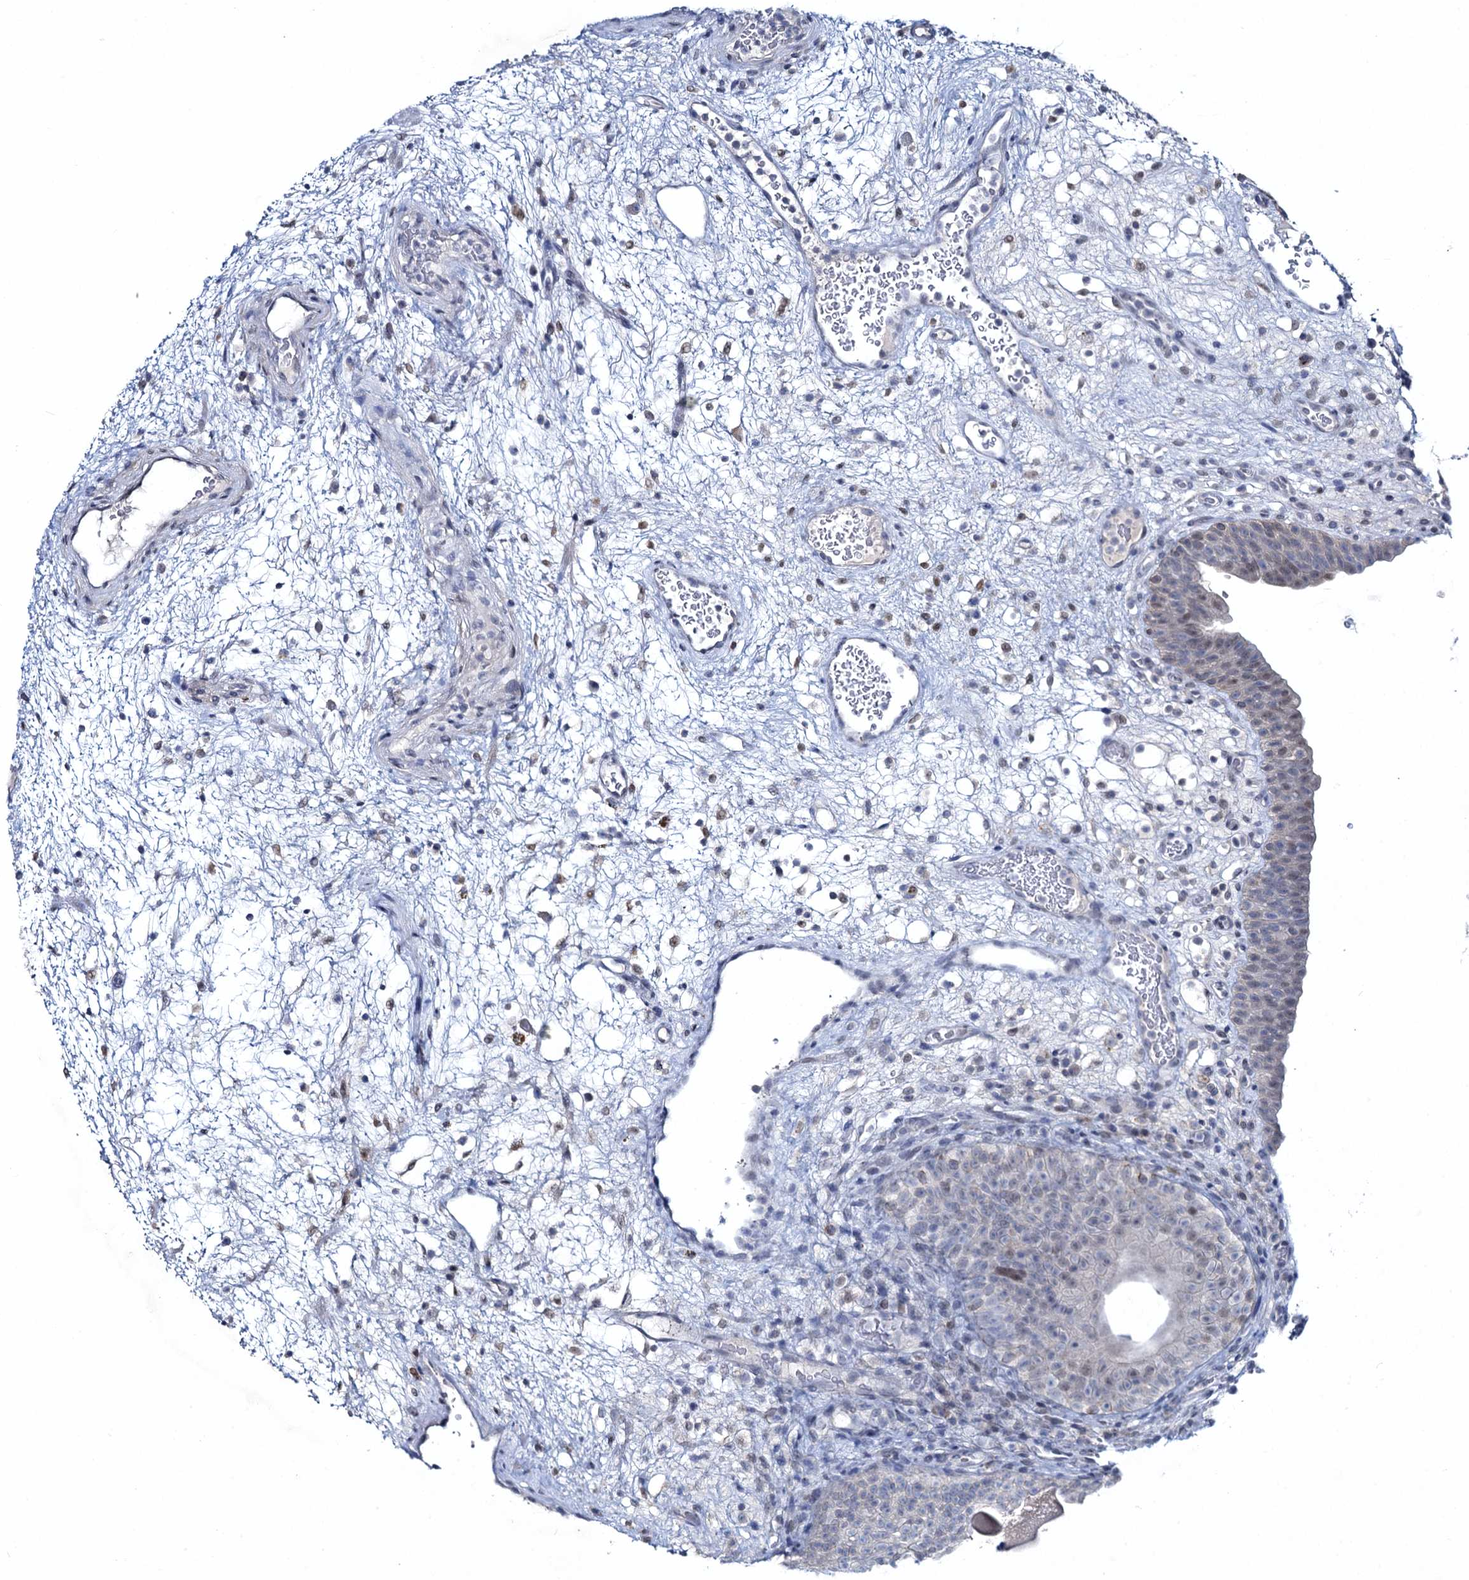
{"staining": {"intensity": "weak", "quantity": "<25%", "location": "nuclear"}, "tissue": "urinary bladder", "cell_type": "Urothelial cells", "image_type": "normal", "snomed": [{"axis": "morphology", "description": "Normal tissue, NOS"}, {"axis": "topography", "description": "Urinary bladder"}], "caption": "Human urinary bladder stained for a protein using immunohistochemistry (IHC) reveals no staining in urothelial cells.", "gene": "TOX3", "patient": {"sex": "male", "age": 71}}